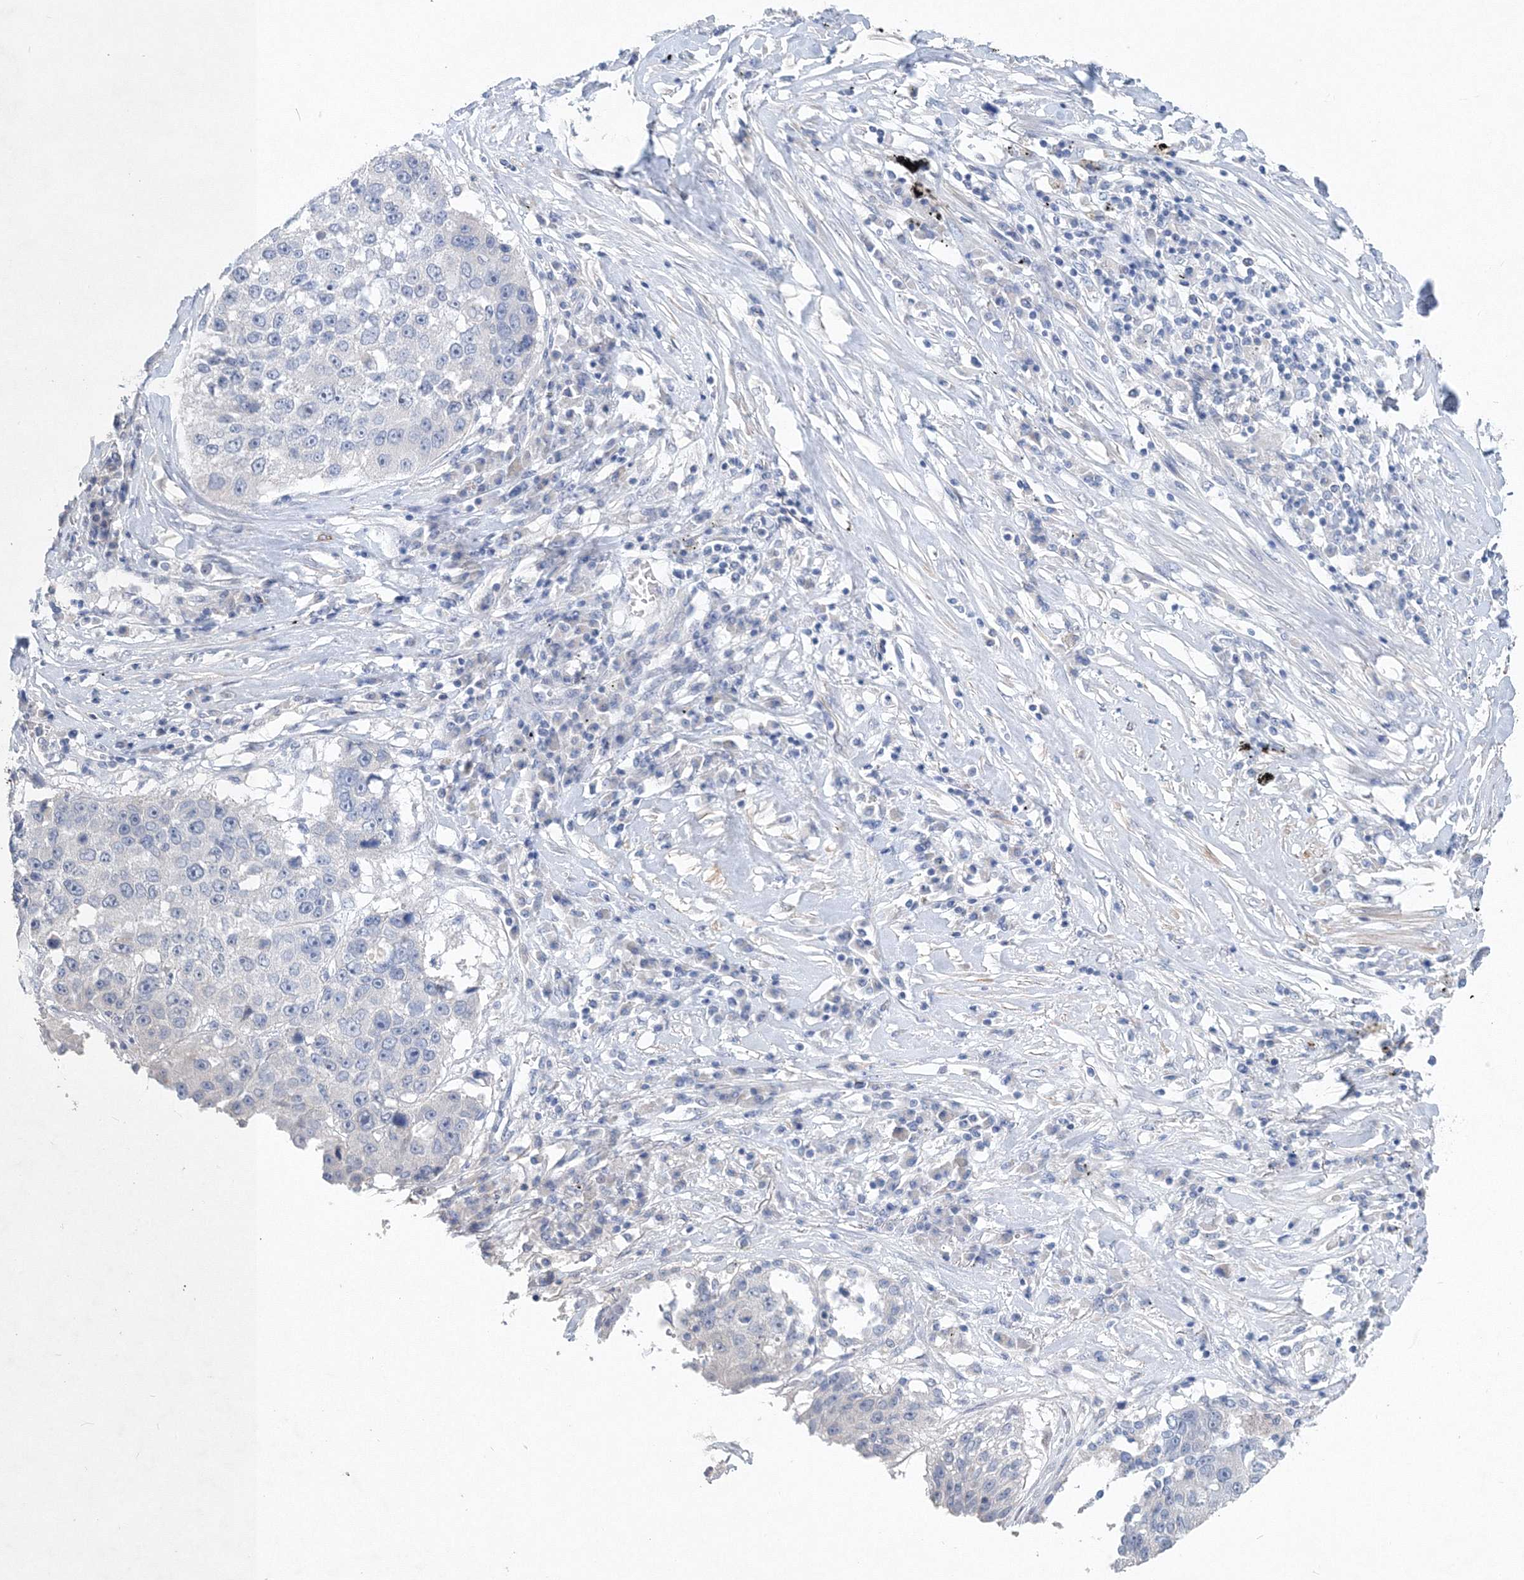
{"staining": {"intensity": "negative", "quantity": "none", "location": "none"}, "tissue": "lung cancer", "cell_type": "Tumor cells", "image_type": "cancer", "snomed": [{"axis": "morphology", "description": "Squamous cell carcinoma, NOS"}, {"axis": "topography", "description": "Lung"}], "caption": "Lung squamous cell carcinoma stained for a protein using IHC exhibits no expression tumor cells.", "gene": "OSBPL6", "patient": {"sex": "male", "age": 61}}